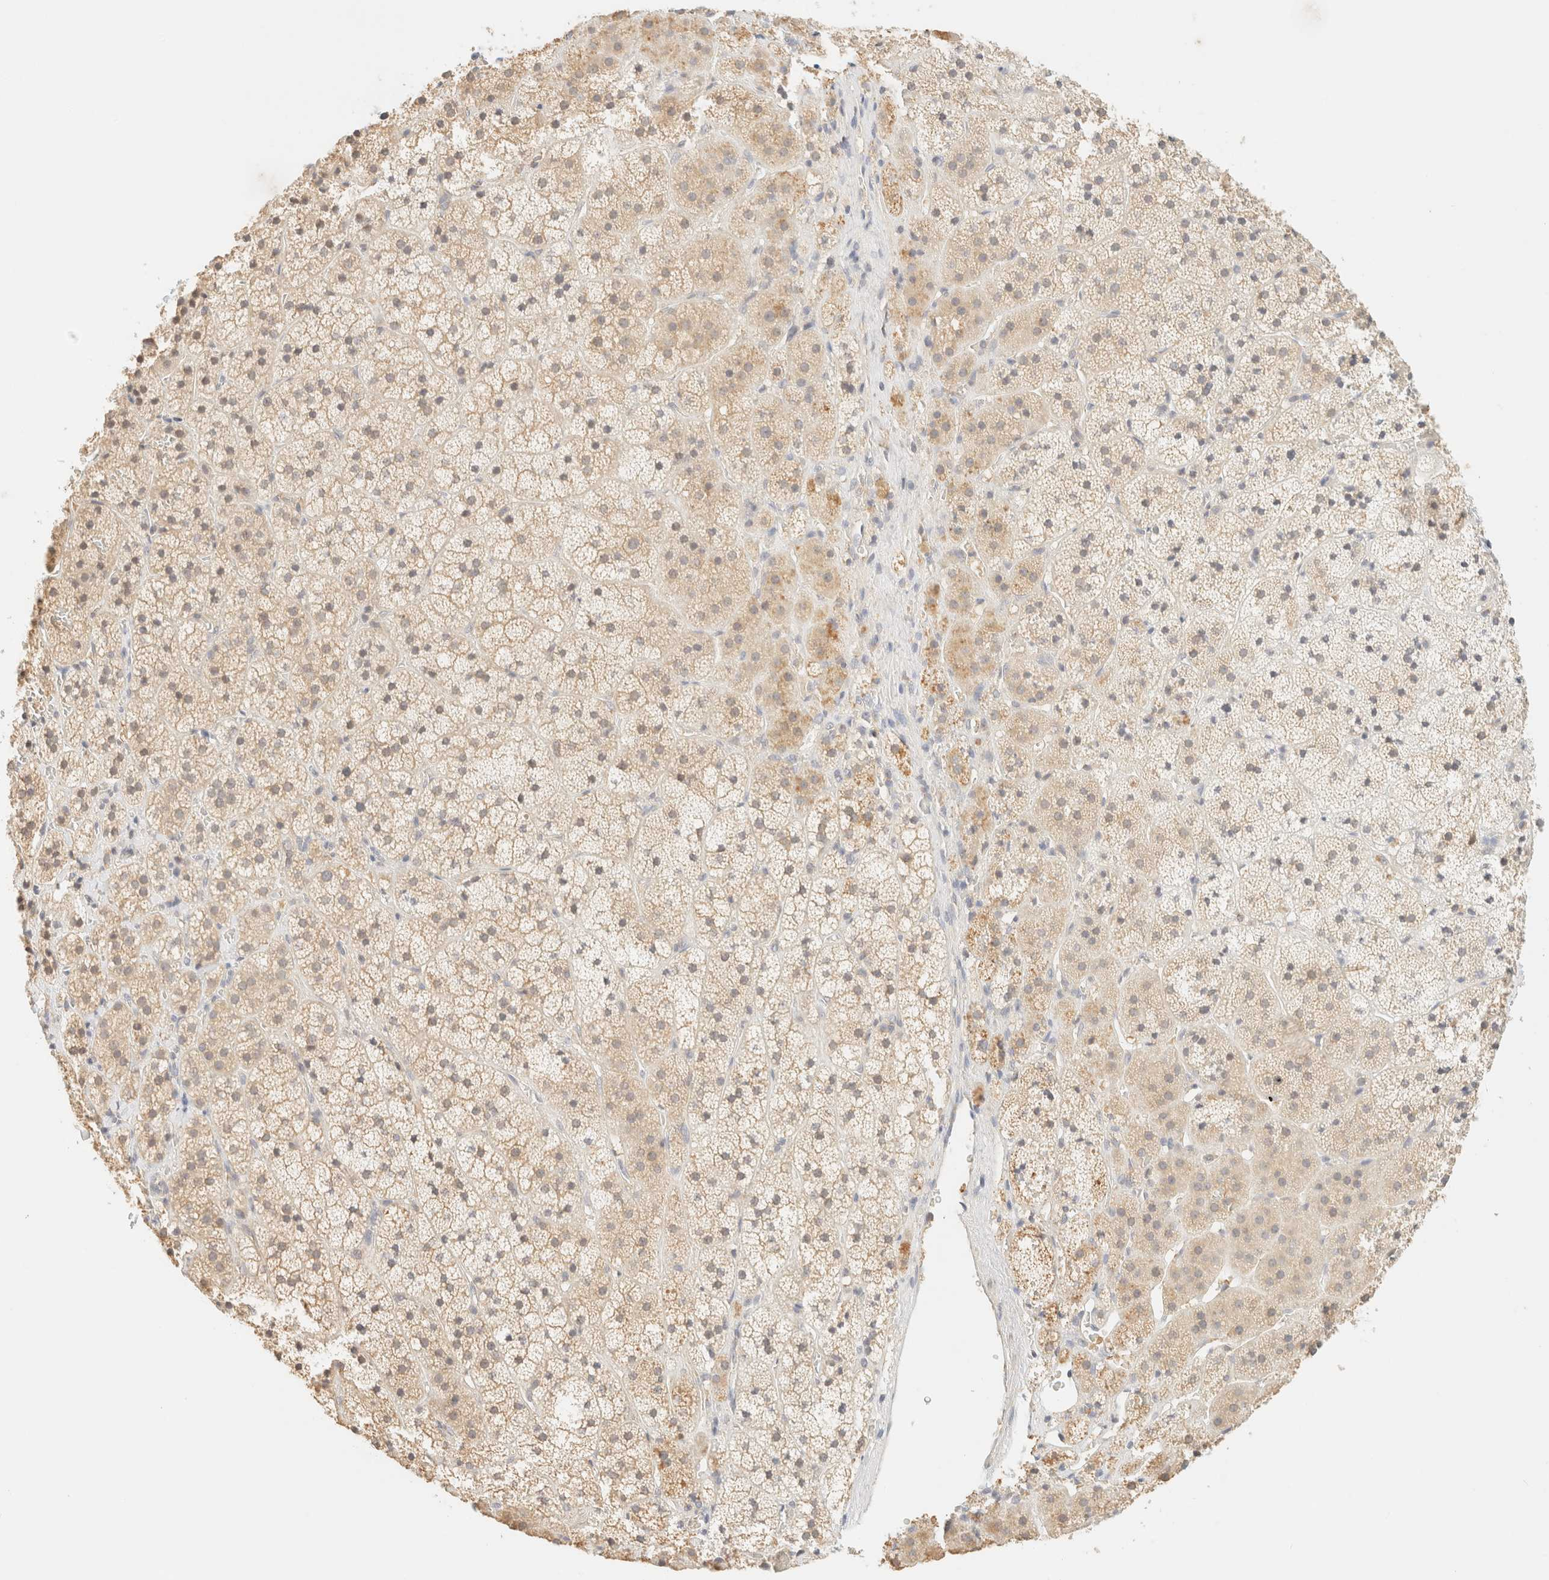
{"staining": {"intensity": "weak", "quantity": "25%-75%", "location": "cytoplasmic/membranous"}, "tissue": "adrenal gland", "cell_type": "Glandular cells", "image_type": "normal", "snomed": [{"axis": "morphology", "description": "Normal tissue, NOS"}, {"axis": "topography", "description": "Adrenal gland"}], "caption": "Brown immunohistochemical staining in unremarkable human adrenal gland reveals weak cytoplasmic/membranous staining in about 25%-75% of glandular cells. The protein of interest is shown in brown color, while the nuclei are stained blue.", "gene": "TIMD4", "patient": {"sex": "female", "age": 44}}